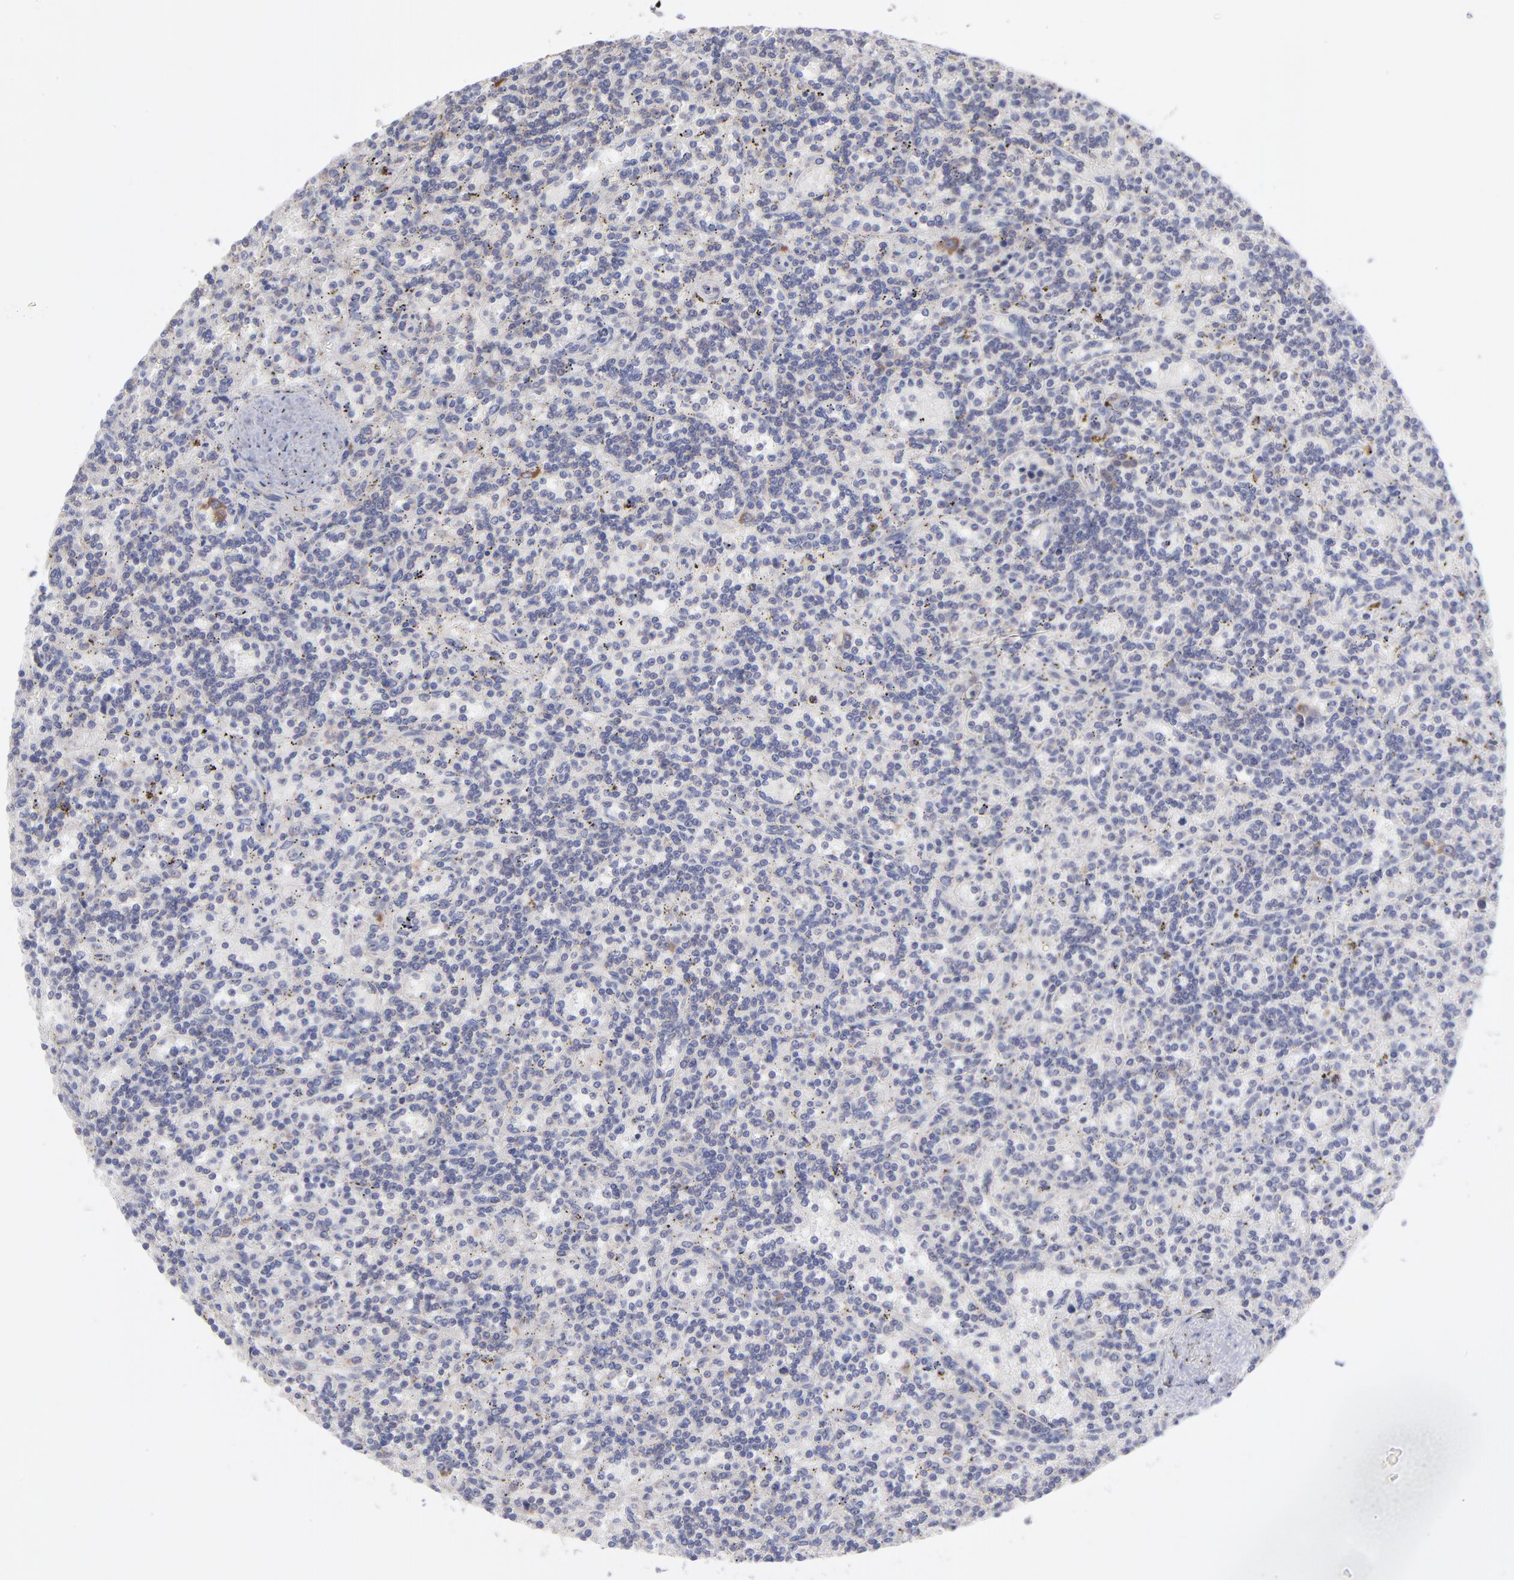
{"staining": {"intensity": "negative", "quantity": "none", "location": "none"}, "tissue": "lymphoma", "cell_type": "Tumor cells", "image_type": "cancer", "snomed": [{"axis": "morphology", "description": "Malignant lymphoma, non-Hodgkin's type, Low grade"}, {"axis": "topography", "description": "Spleen"}], "caption": "IHC micrograph of neoplastic tissue: human lymphoma stained with DAB (3,3'-diaminobenzidine) demonstrates no significant protein staining in tumor cells.", "gene": "RPLP0", "patient": {"sex": "male", "age": 73}}